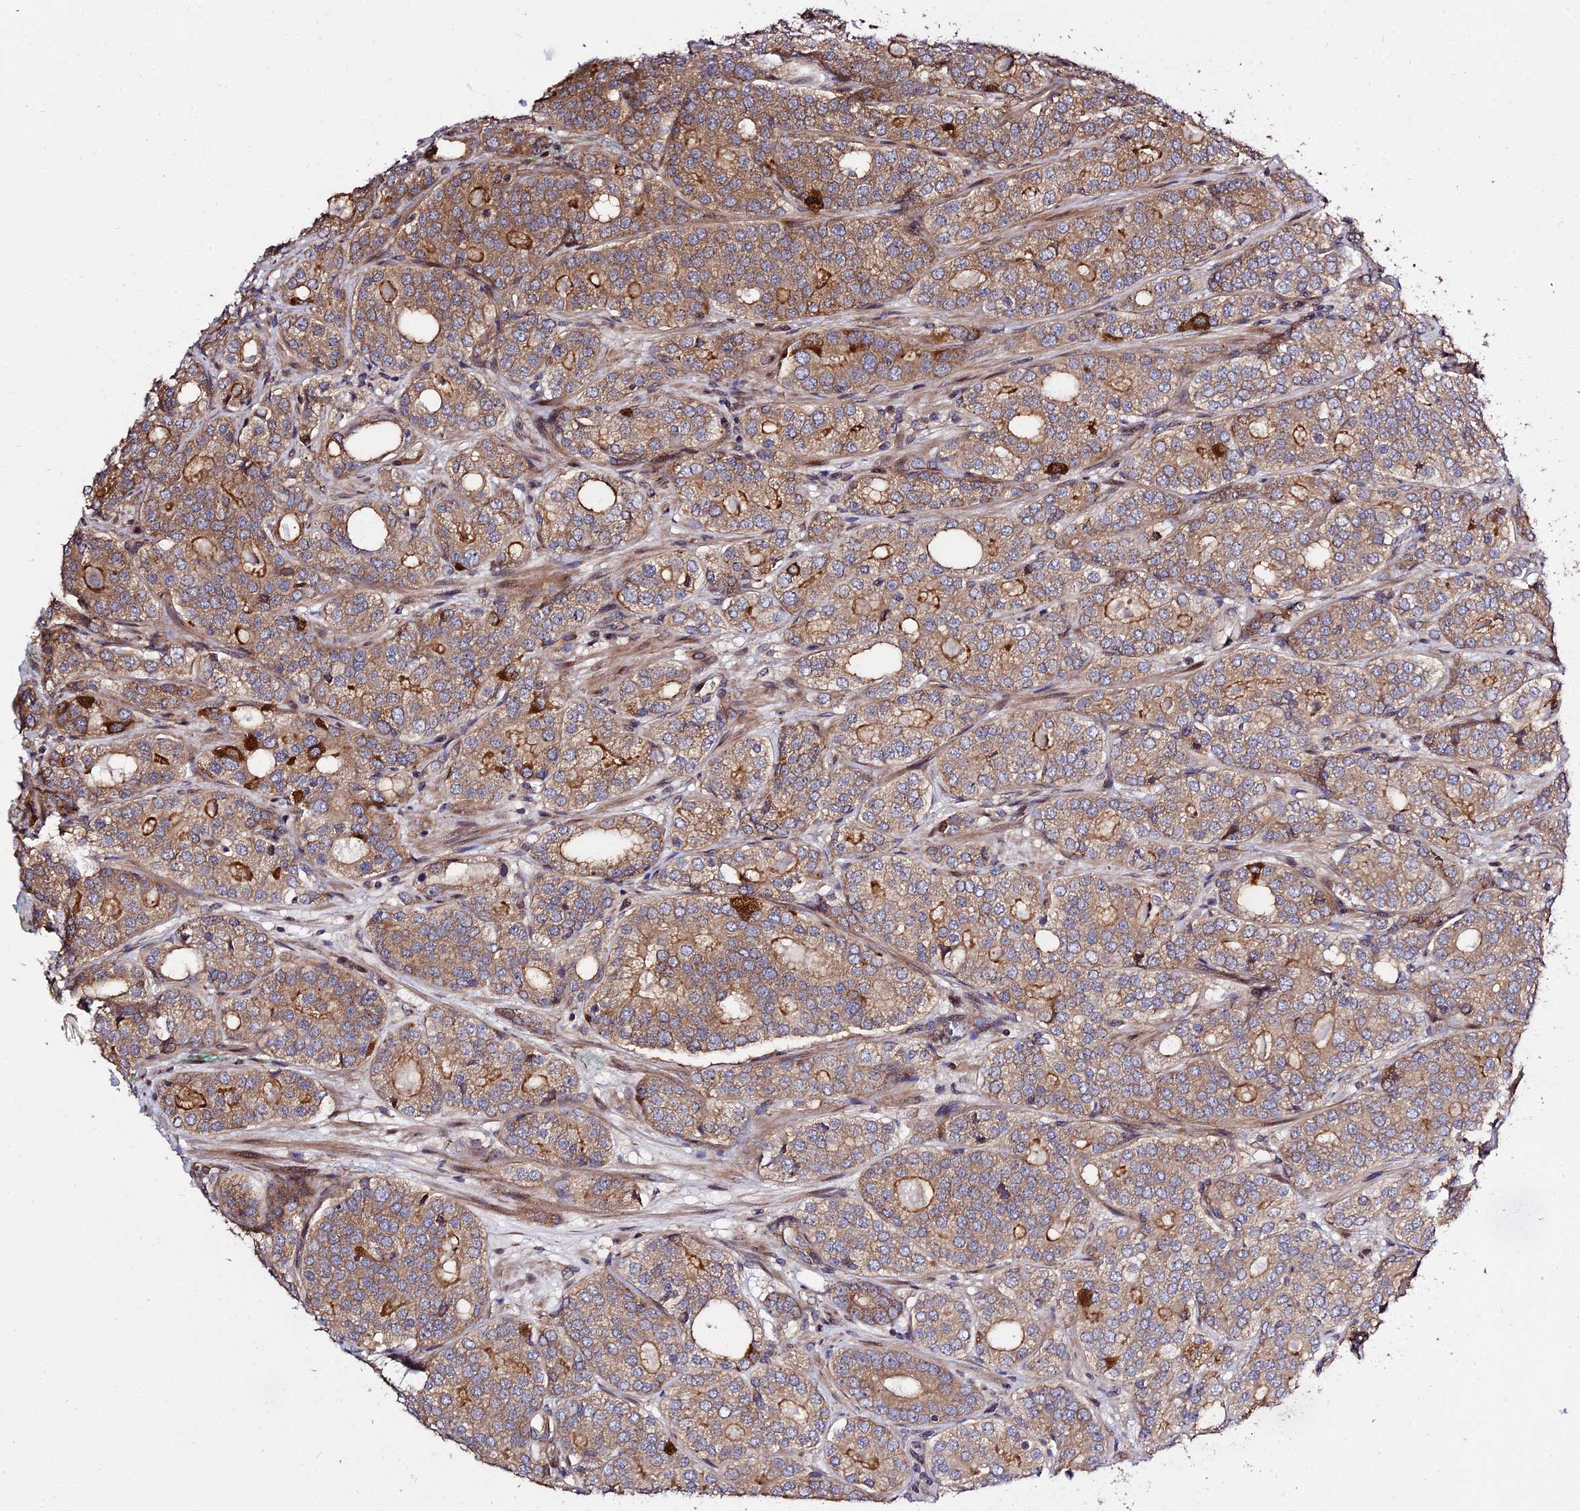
{"staining": {"intensity": "moderate", "quantity": ">75%", "location": "cytoplasmic/membranous"}, "tissue": "prostate cancer", "cell_type": "Tumor cells", "image_type": "cancer", "snomed": [{"axis": "morphology", "description": "Adenocarcinoma, High grade"}, {"axis": "topography", "description": "Prostate"}], "caption": "Immunohistochemical staining of prostate cancer (high-grade adenocarcinoma) demonstrates moderate cytoplasmic/membranous protein expression in approximately >75% of tumor cells.", "gene": "SMG6", "patient": {"sex": "male", "age": 64}}